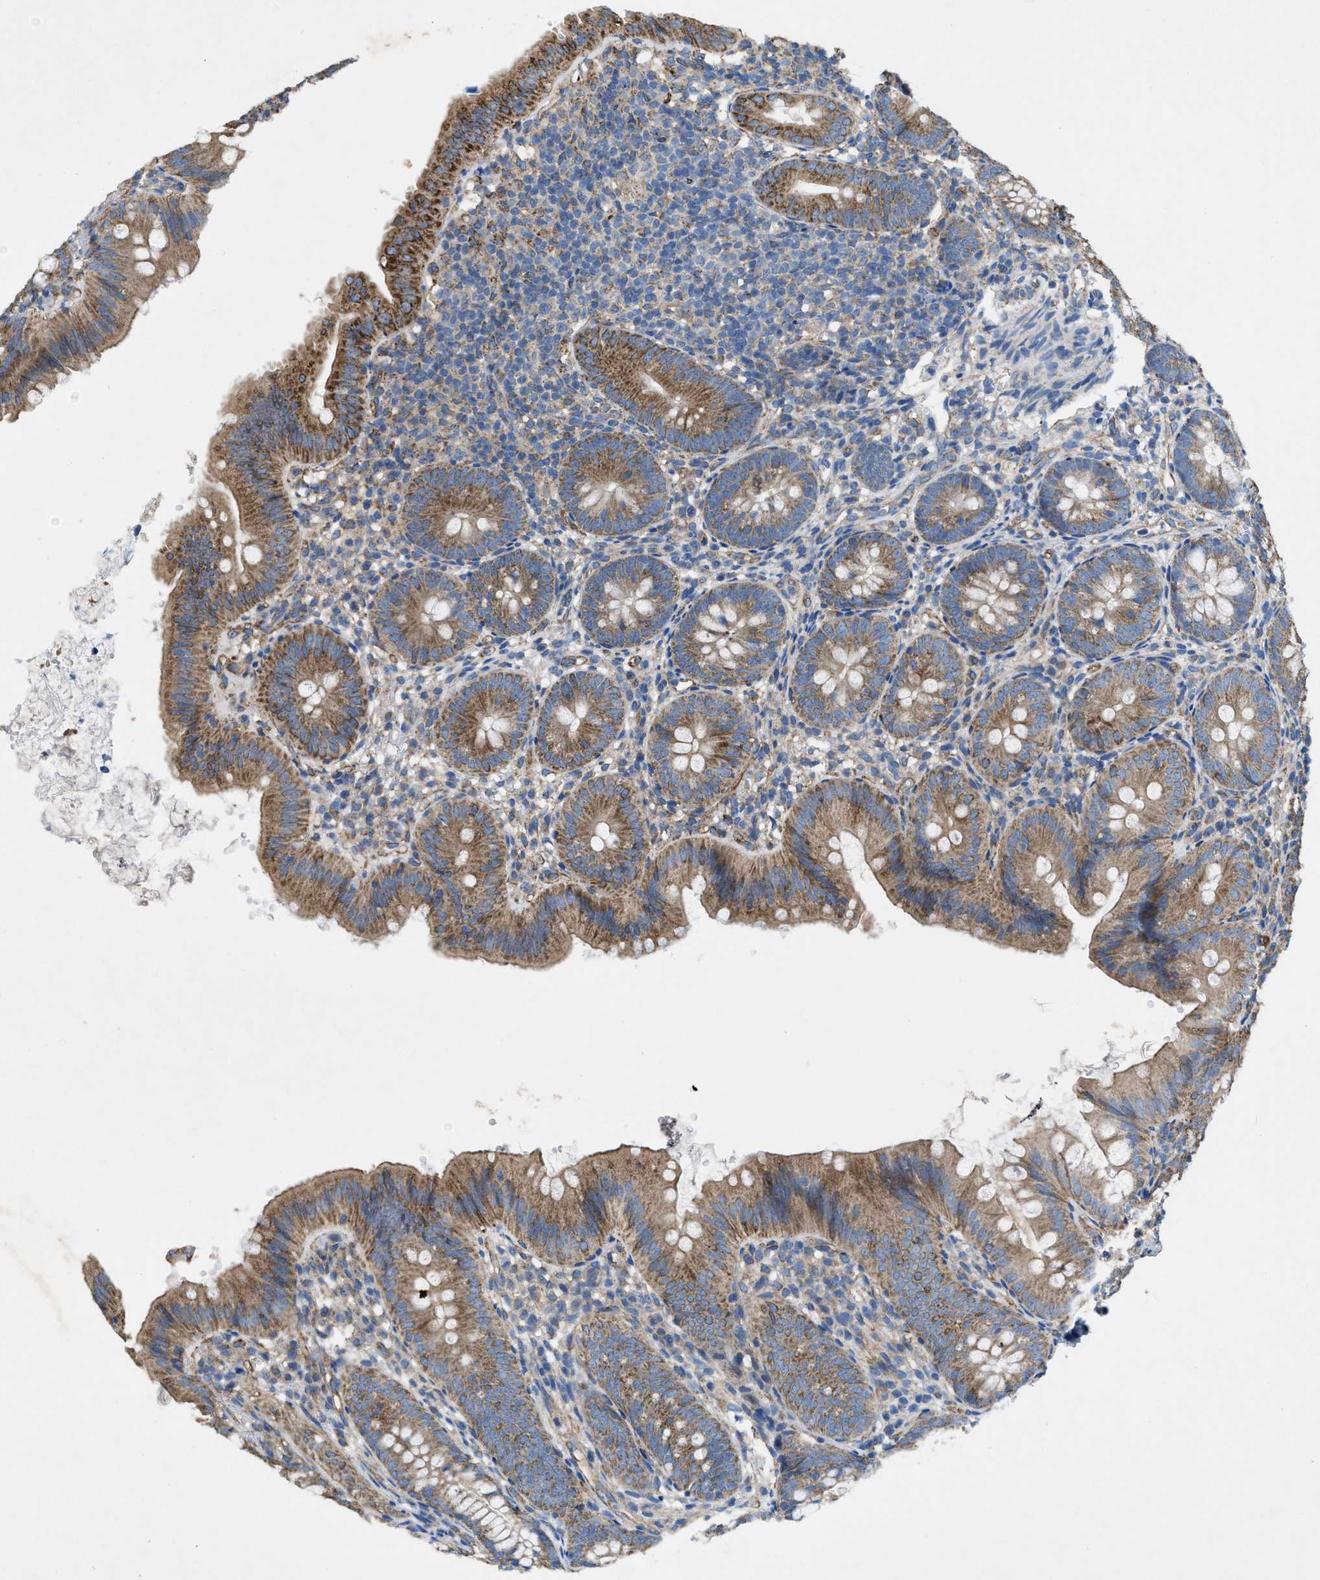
{"staining": {"intensity": "moderate", "quantity": ">75%", "location": "cytoplasmic/membranous"}, "tissue": "appendix", "cell_type": "Glandular cells", "image_type": "normal", "snomed": [{"axis": "morphology", "description": "Normal tissue, NOS"}, {"axis": "topography", "description": "Appendix"}], "caption": "Approximately >75% of glandular cells in benign appendix exhibit moderate cytoplasmic/membranous protein positivity as visualized by brown immunohistochemical staining.", "gene": "DOLPP1", "patient": {"sex": "male", "age": 1}}